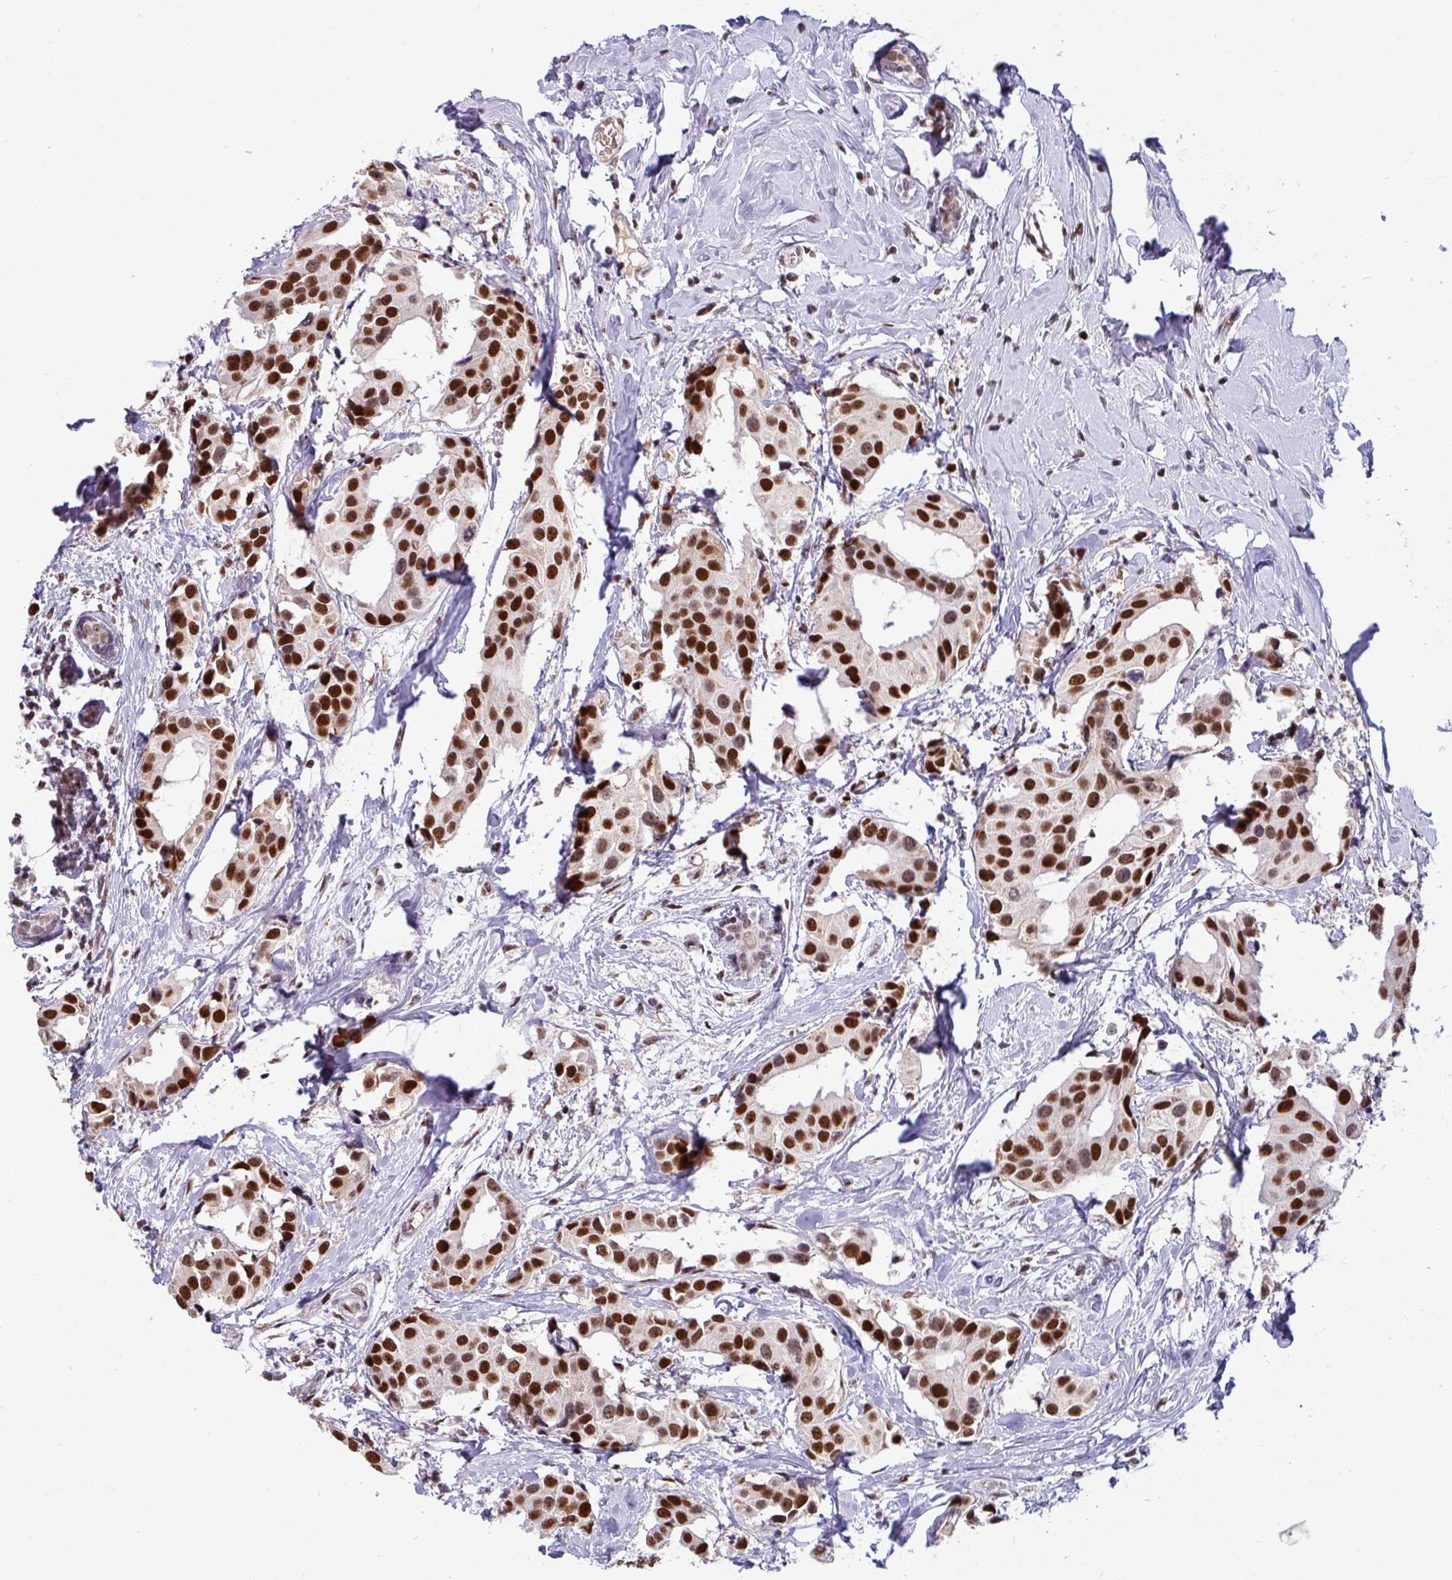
{"staining": {"intensity": "strong", "quantity": ">75%", "location": "nuclear"}, "tissue": "breast cancer", "cell_type": "Tumor cells", "image_type": "cancer", "snomed": [{"axis": "morphology", "description": "Normal tissue, NOS"}, {"axis": "morphology", "description": "Duct carcinoma"}, {"axis": "topography", "description": "Breast"}], "caption": "Immunohistochemical staining of infiltrating ductal carcinoma (breast) displays high levels of strong nuclear protein staining in approximately >75% of tumor cells.", "gene": "TDG", "patient": {"sex": "female", "age": 39}}